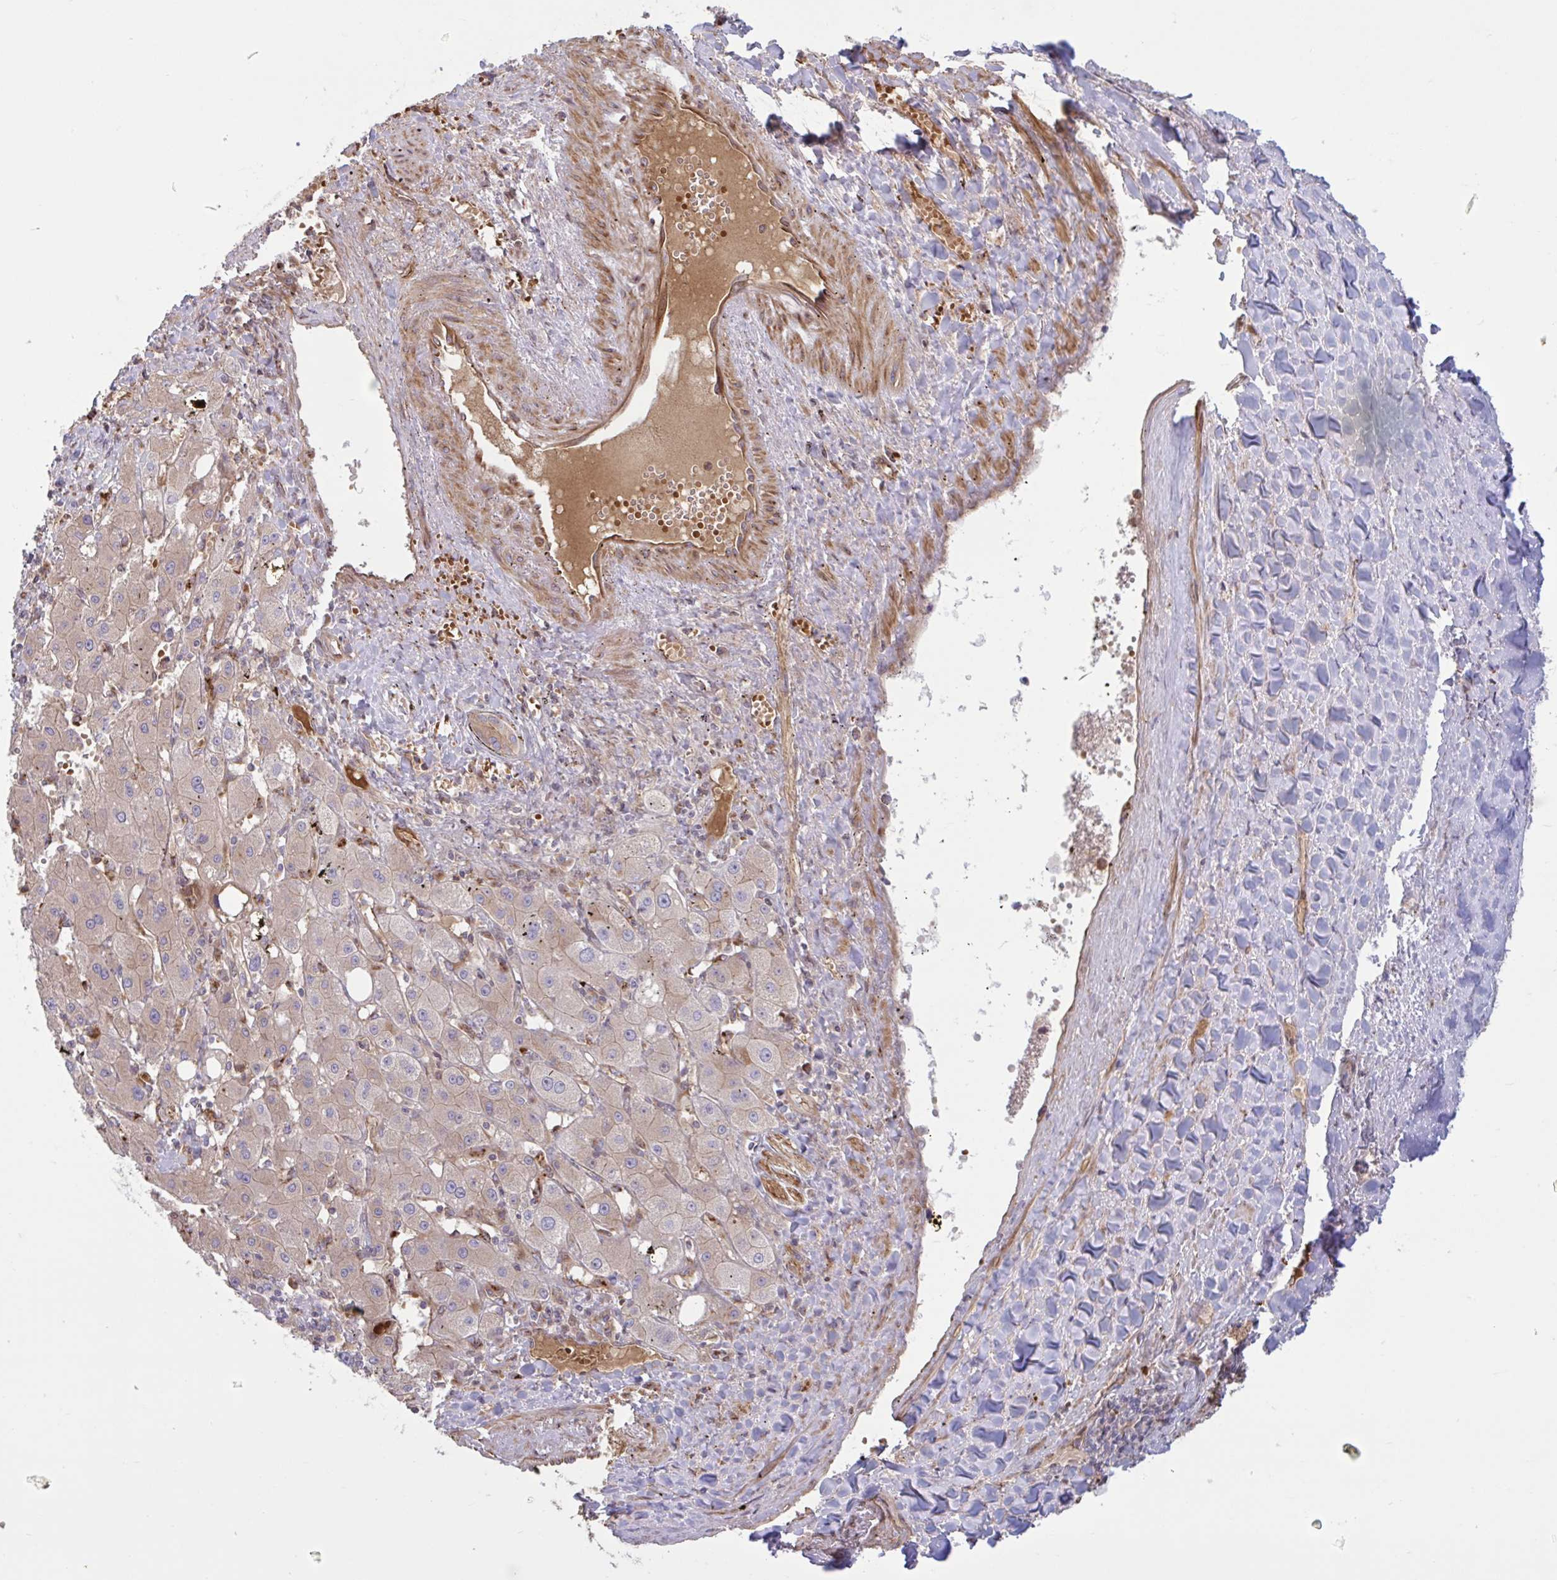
{"staining": {"intensity": "weak", "quantity": ">75%", "location": "cytoplasmic/membranous"}, "tissue": "liver cancer", "cell_type": "Tumor cells", "image_type": "cancer", "snomed": [{"axis": "morphology", "description": "Carcinoma, Hepatocellular, NOS"}, {"axis": "topography", "description": "Liver"}], "caption": "High-magnification brightfield microscopy of hepatocellular carcinoma (liver) stained with DAB (3,3'-diaminobenzidine) (brown) and counterstained with hematoxylin (blue). tumor cells exhibit weak cytoplasmic/membranous positivity is appreciated in approximately>75% of cells. Using DAB (brown) and hematoxylin (blue) stains, captured at high magnification using brightfield microscopy.", "gene": "IL1R1", "patient": {"sex": "male", "age": 72}}